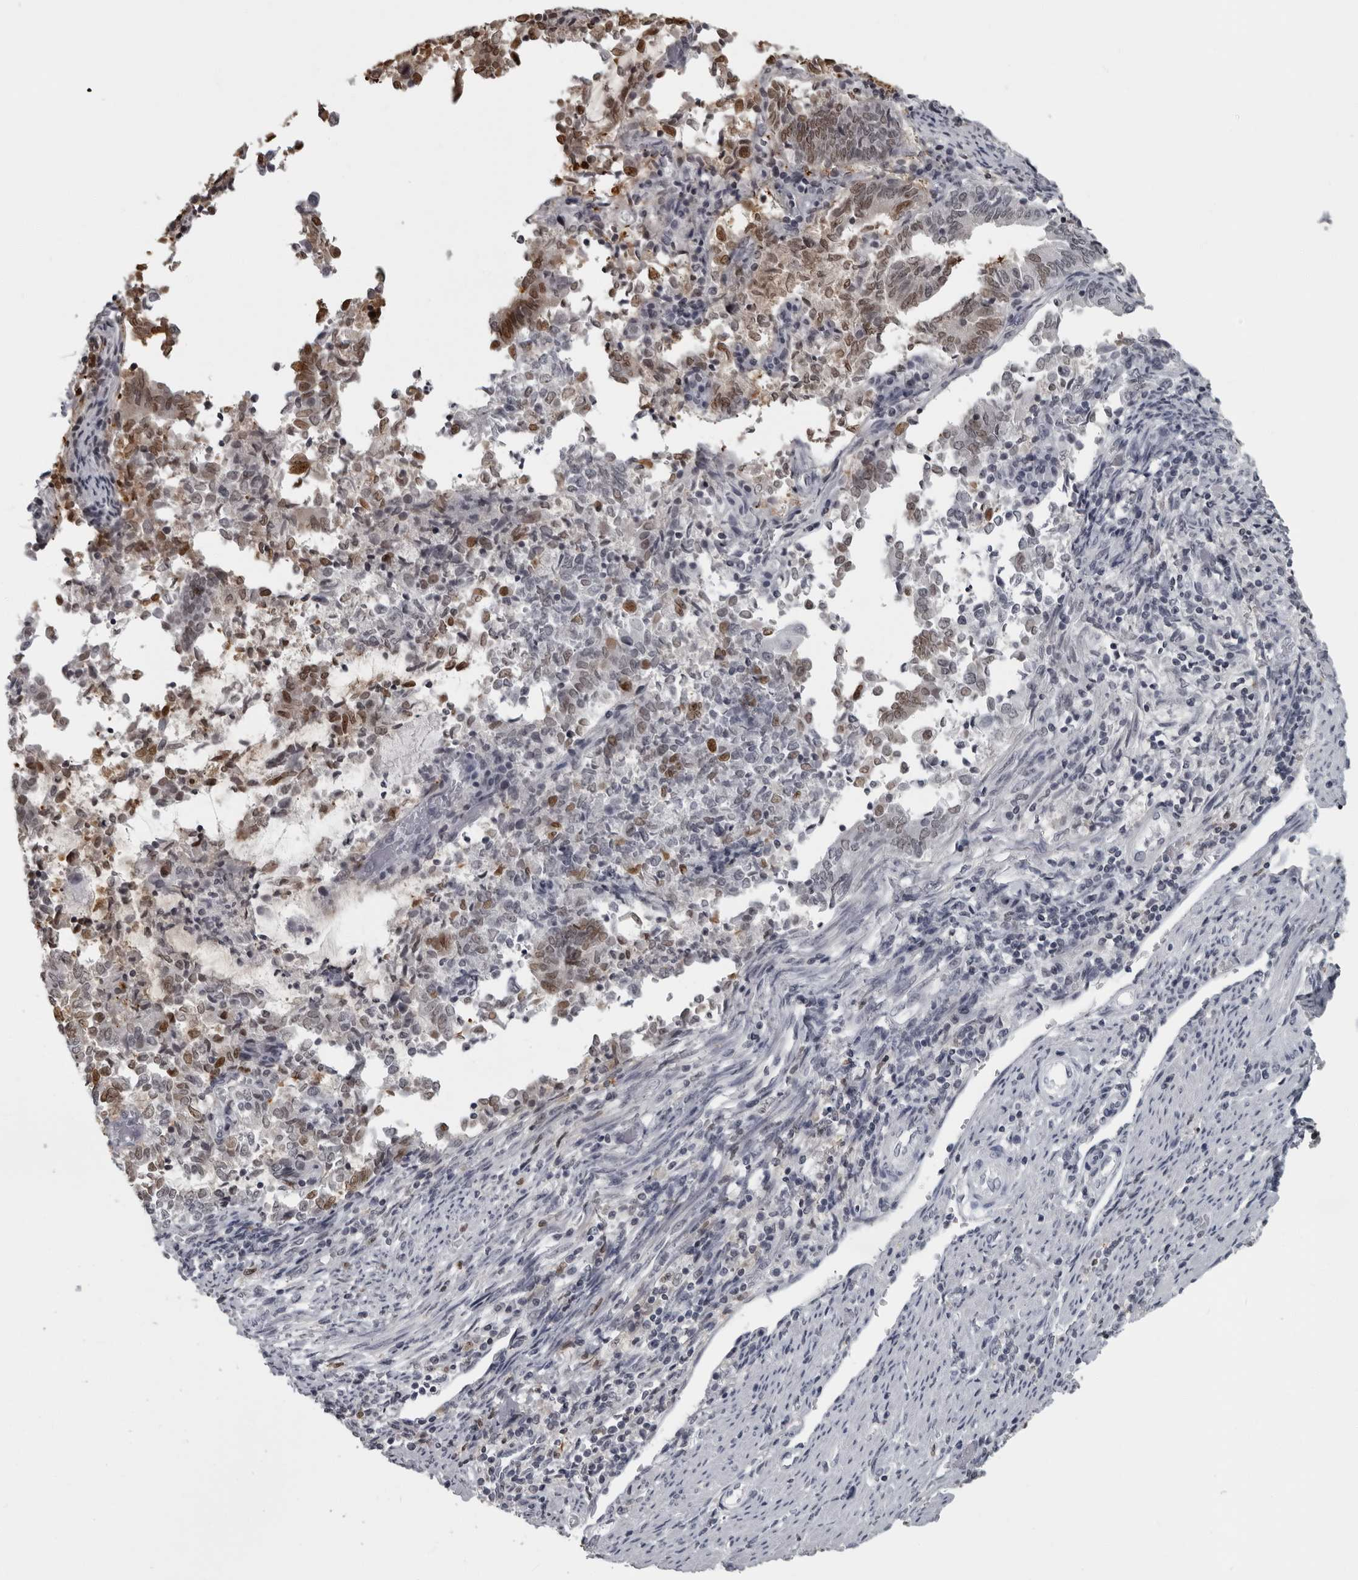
{"staining": {"intensity": "moderate", "quantity": "<25%", "location": "nuclear"}, "tissue": "endometrial cancer", "cell_type": "Tumor cells", "image_type": "cancer", "snomed": [{"axis": "morphology", "description": "Adenocarcinoma, NOS"}, {"axis": "topography", "description": "Endometrium"}], "caption": "Tumor cells display moderate nuclear expression in about <25% of cells in endometrial cancer.", "gene": "LZIC", "patient": {"sex": "female", "age": 80}}